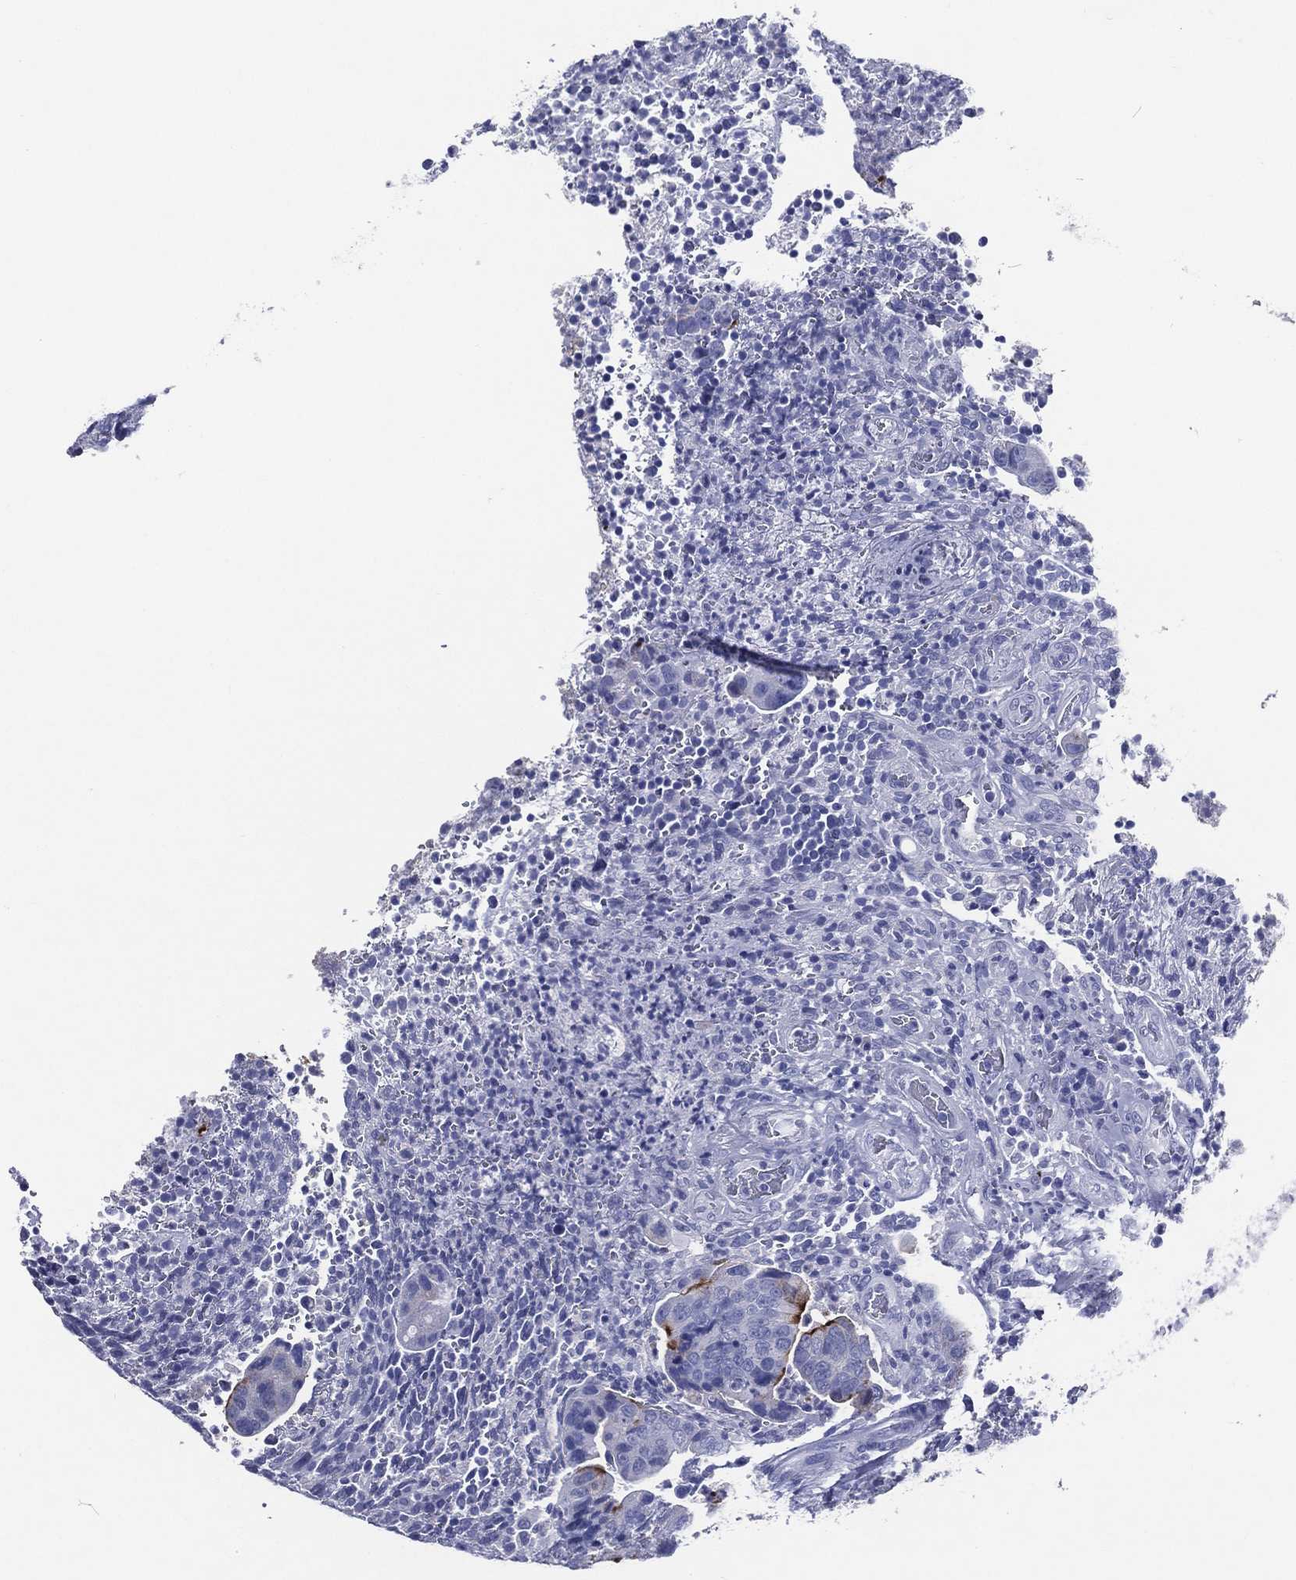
{"staining": {"intensity": "strong", "quantity": "<25%", "location": "cytoplasmic/membranous"}, "tissue": "colorectal cancer", "cell_type": "Tumor cells", "image_type": "cancer", "snomed": [{"axis": "morphology", "description": "Adenocarcinoma, NOS"}, {"axis": "topography", "description": "Colon"}], "caption": "This micrograph demonstrates adenocarcinoma (colorectal) stained with immunohistochemistry to label a protein in brown. The cytoplasmic/membranous of tumor cells show strong positivity for the protein. Nuclei are counter-stained blue.", "gene": "ACE2", "patient": {"sex": "female", "age": 56}}